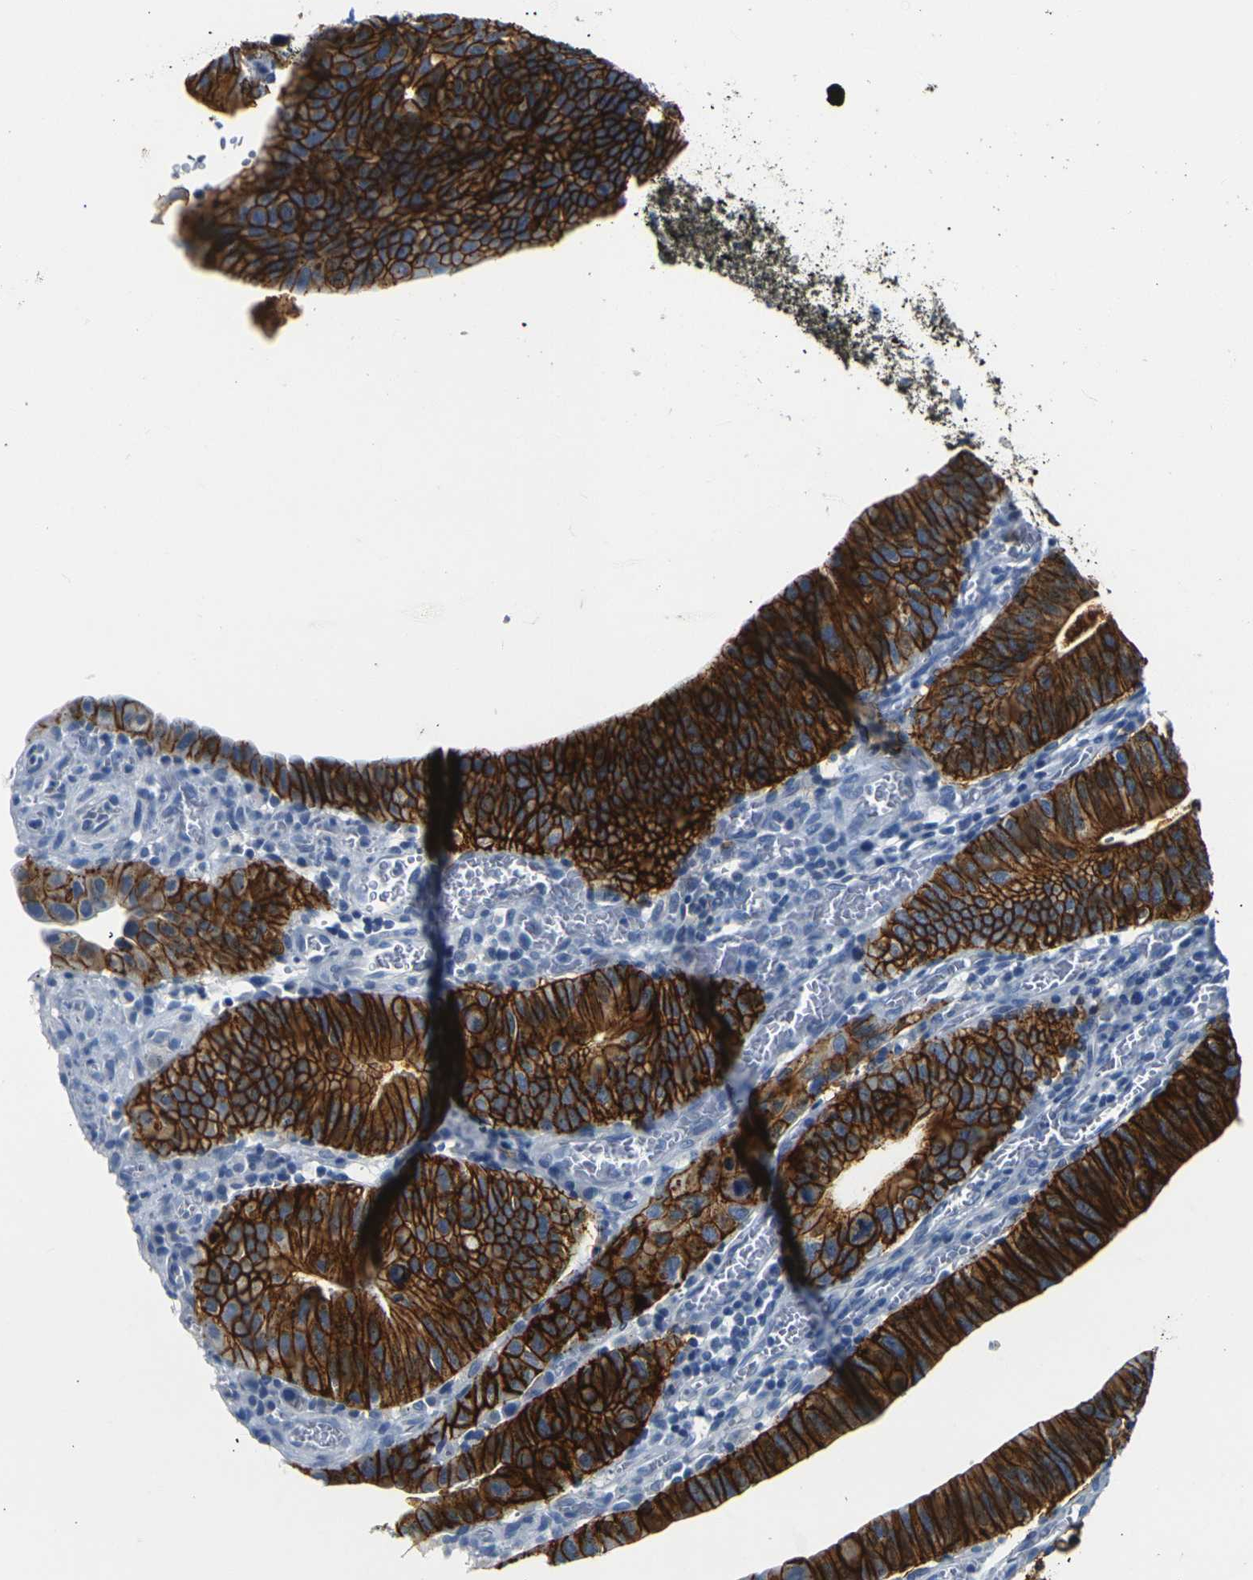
{"staining": {"intensity": "strong", "quantity": ">75%", "location": "cytoplasmic/membranous"}, "tissue": "stomach cancer", "cell_type": "Tumor cells", "image_type": "cancer", "snomed": [{"axis": "morphology", "description": "Adenocarcinoma, NOS"}, {"axis": "topography", "description": "Stomach"}], "caption": "Immunohistochemical staining of human stomach cancer (adenocarcinoma) demonstrates high levels of strong cytoplasmic/membranous protein expression in approximately >75% of tumor cells.", "gene": "CLDN7", "patient": {"sex": "male", "age": 59}}